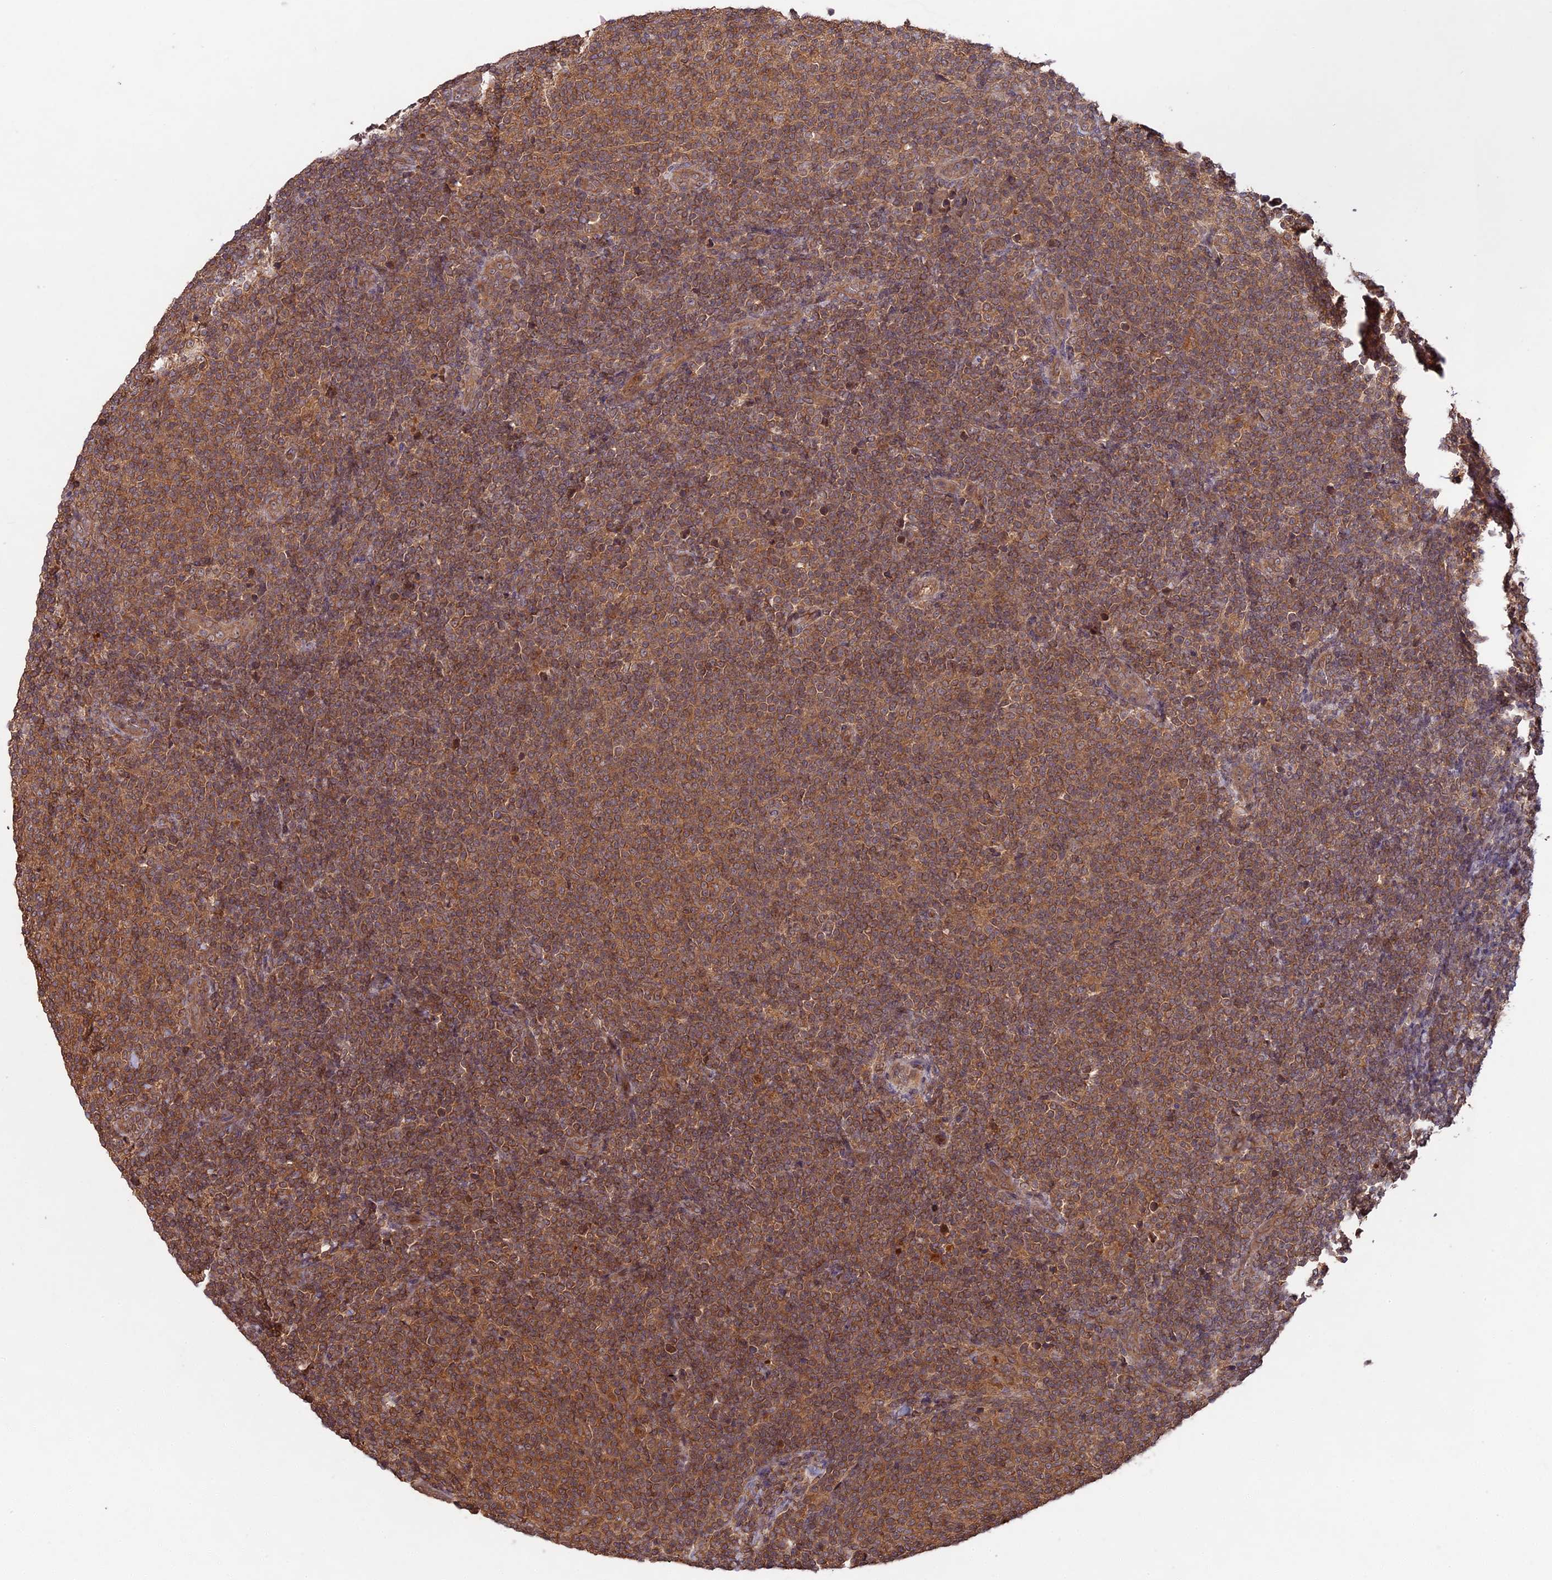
{"staining": {"intensity": "moderate", "quantity": ">75%", "location": "cytoplasmic/membranous"}, "tissue": "lymphoma", "cell_type": "Tumor cells", "image_type": "cancer", "snomed": [{"axis": "morphology", "description": "Malignant lymphoma, non-Hodgkin's type, Low grade"}, {"axis": "topography", "description": "Lymph node"}], "caption": "Protein staining of lymphoma tissue displays moderate cytoplasmic/membranous positivity in approximately >75% of tumor cells.", "gene": "CHAC1", "patient": {"sex": "male", "age": 66}}